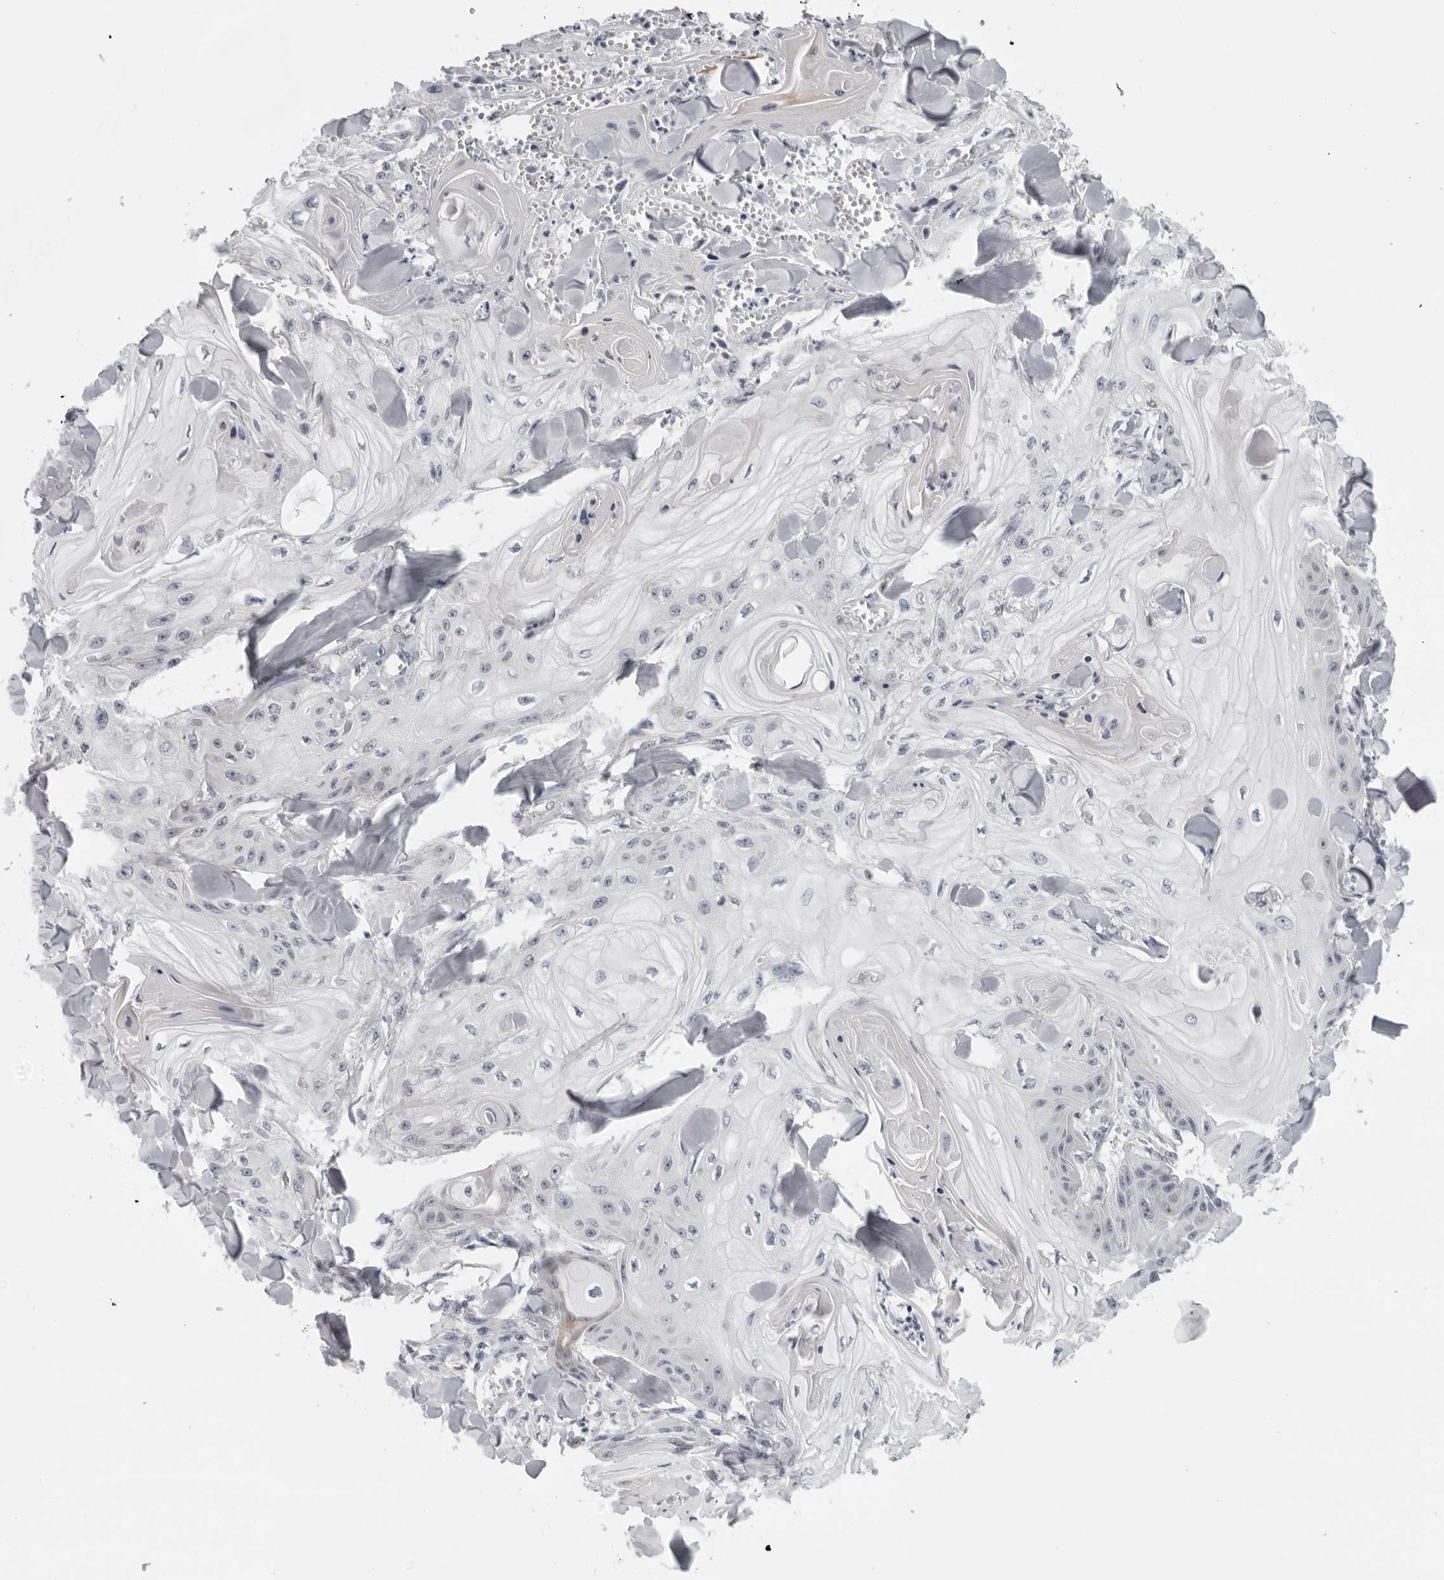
{"staining": {"intensity": "negative", "quantity": "none", "location": "none"}, "tissue": "skin cancer", "cell_type": "Tumor cells", "image_type": "cancer", "snomed": [{"axis": "morphology", "description": "Squamous cell carcinoma, NOS"}, {"axis": "topography", "description": "Skin"}], "caption": "A high-resolution image shows immunohistochemistry (IHC) staining of skin squamous cell carcinoma, which demonstrates no significant staining in tumor cells.", "gene": "CPT2", "patient": {"sex": "male", "age": 74}}